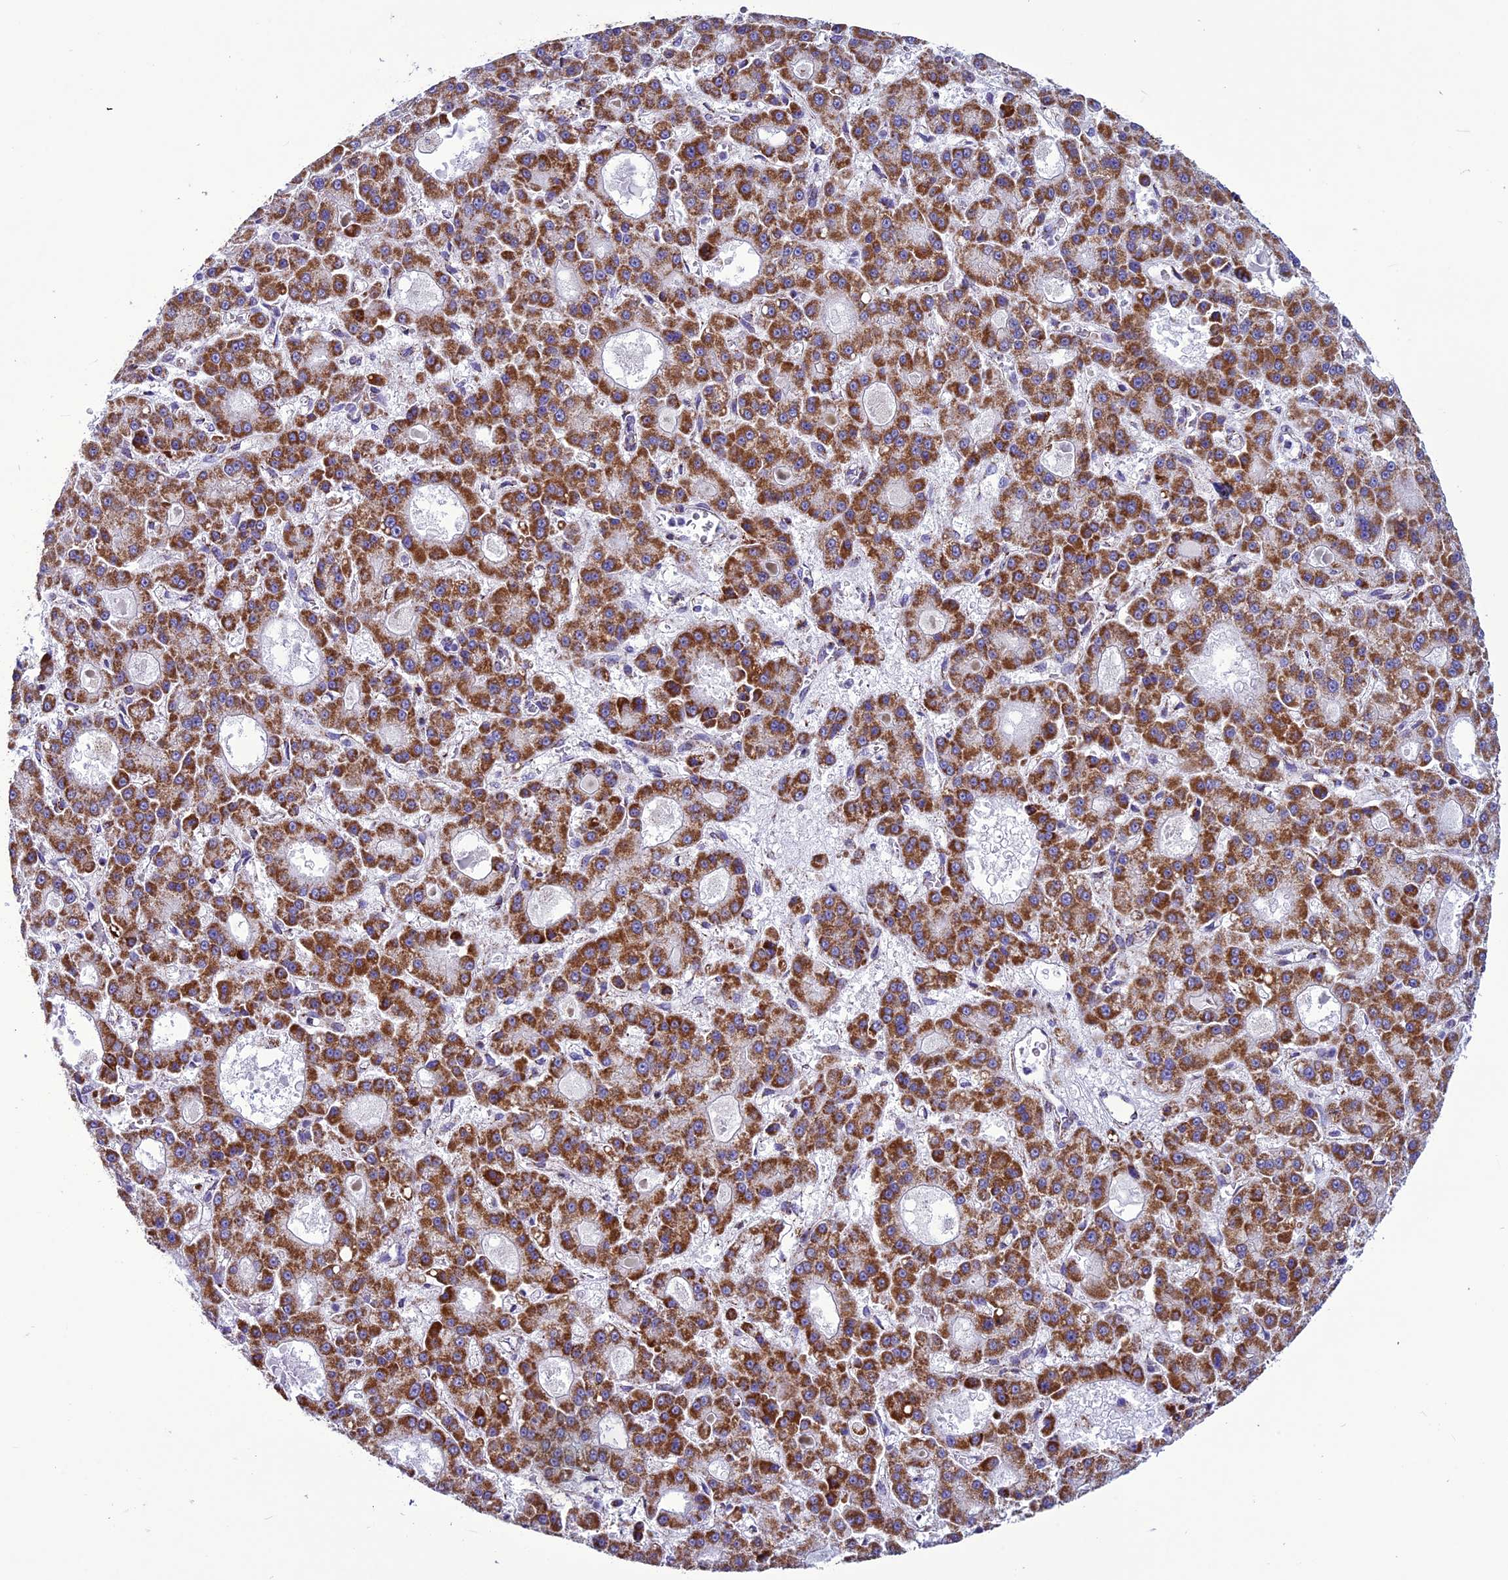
{"staining": {"intensity": "strong", "quantity": ">75%", "location": "cytoplasmic/membranous"}, "tissue": "liver cancer", "cell_type": "Tumor cells", "image_type": "cancer", "snomed": [{"axis": "morphology", "description": "Carcinoma, Hepatocellular, NOS"}, {"axis": "topography", "description": "Liver"}], "caption": "A histopathology image of human liver hepatocellular carcinoma stained for a protein exhibits strong cytoplasmic/membranous brown staining in tumor cells. (IHC, brightfield microscopy, high magnification).", "gene": "ICA1L", "patient": {"sex": "male", "age": 70}}